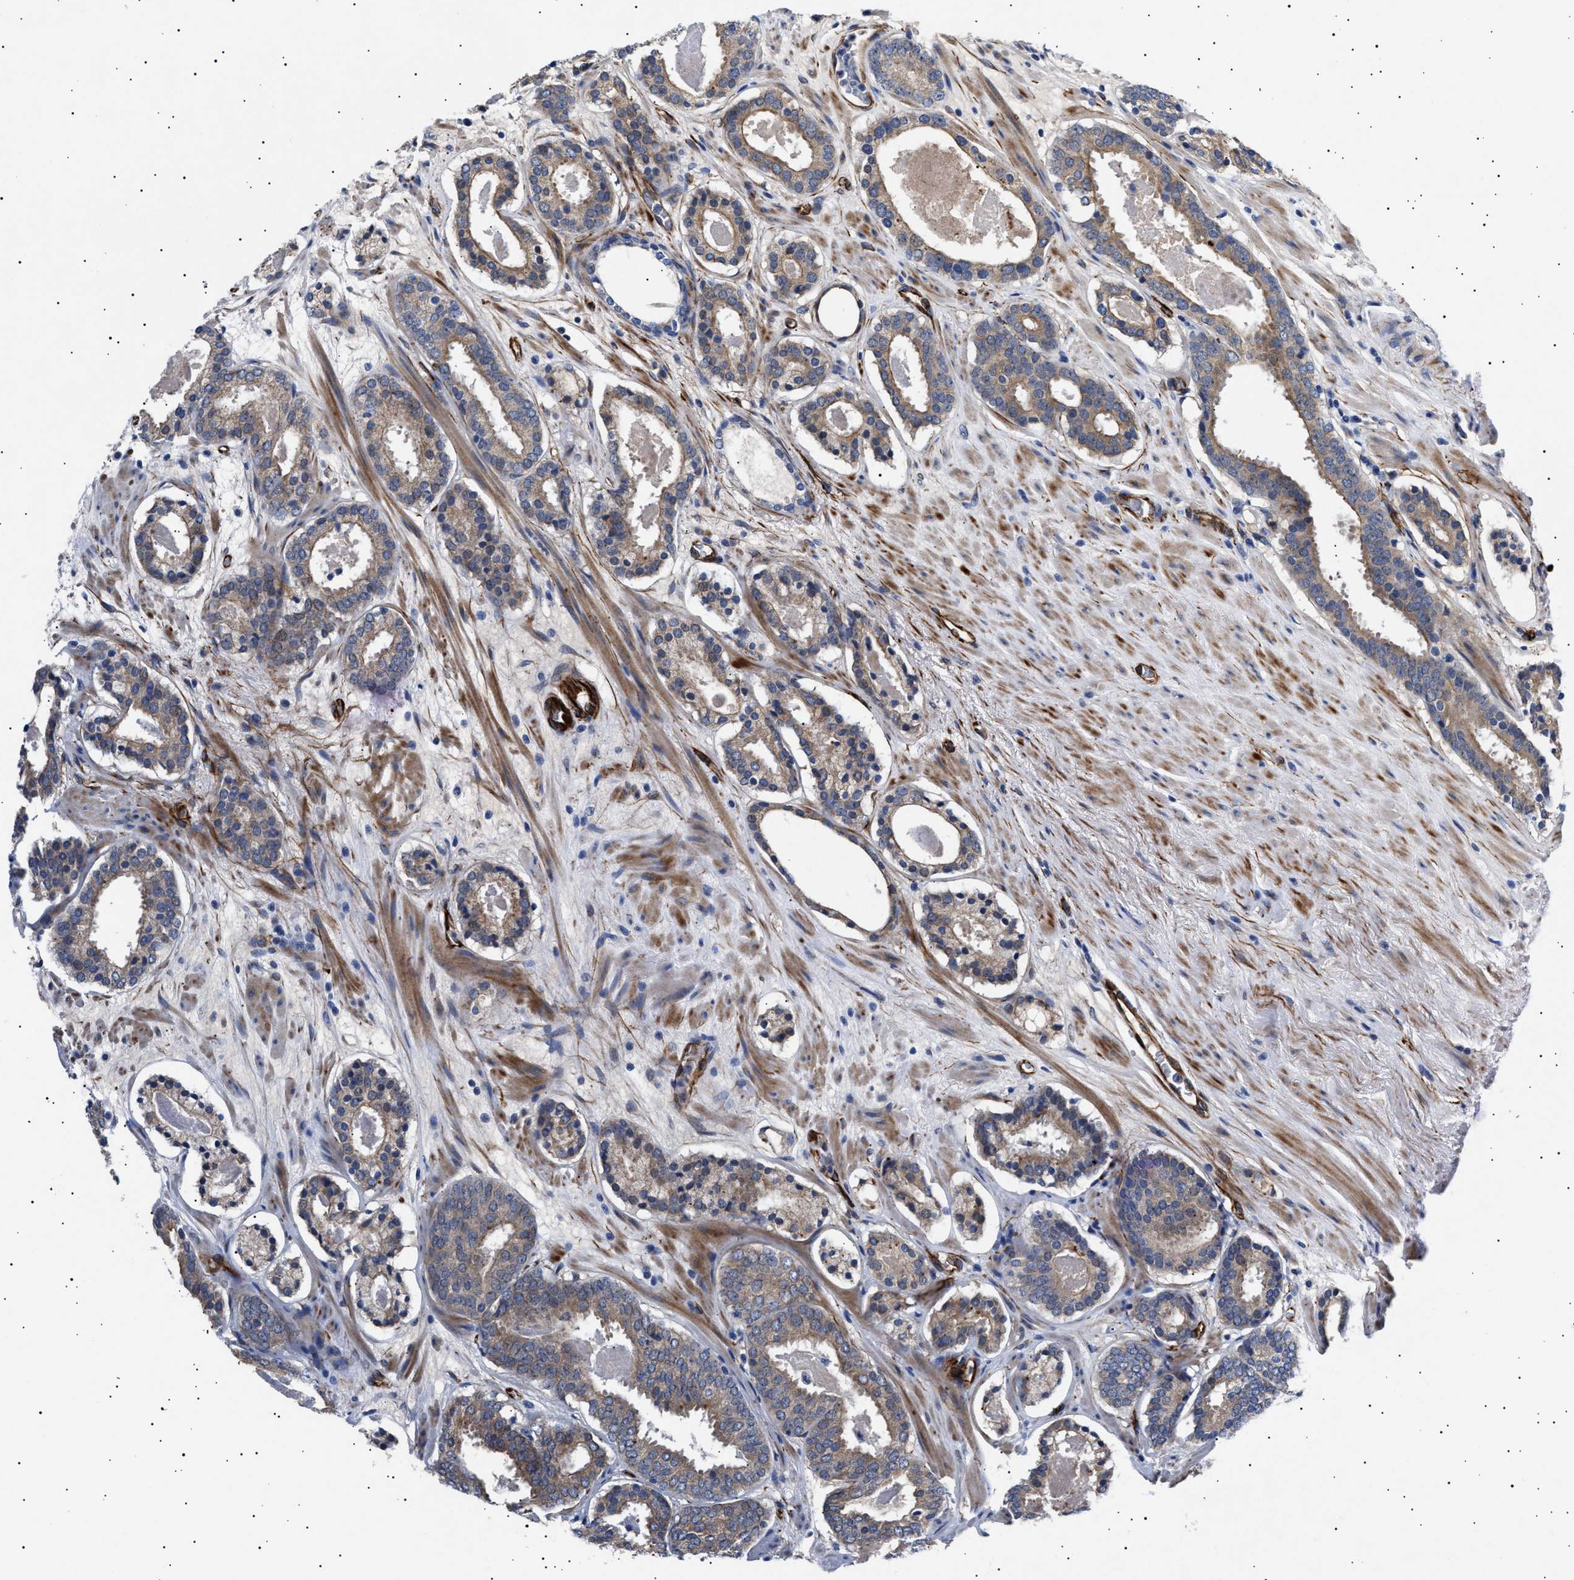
{"staining": {"intensity": "weak", "quantity": ">75%", "location": "cytoplasmic/membranous"}, "tissue": "prostate cancer", "cell_type": "Tumor cells", "image_type": "cancer", "snomed": [{"axis": "morphology", "description": "Adenocarcinoma, Low grade"}, {"axis": "topography", "description": "Prostate"}], "caption": "Immunohistochemical staining of prostate low-grade adenocarcinoma displays weak cytoplasmic/membranous protein staining in approximately >75% of tumor cells.", "gene": "OLFML2A", "patient": {"sex": "male", "age": 69}}